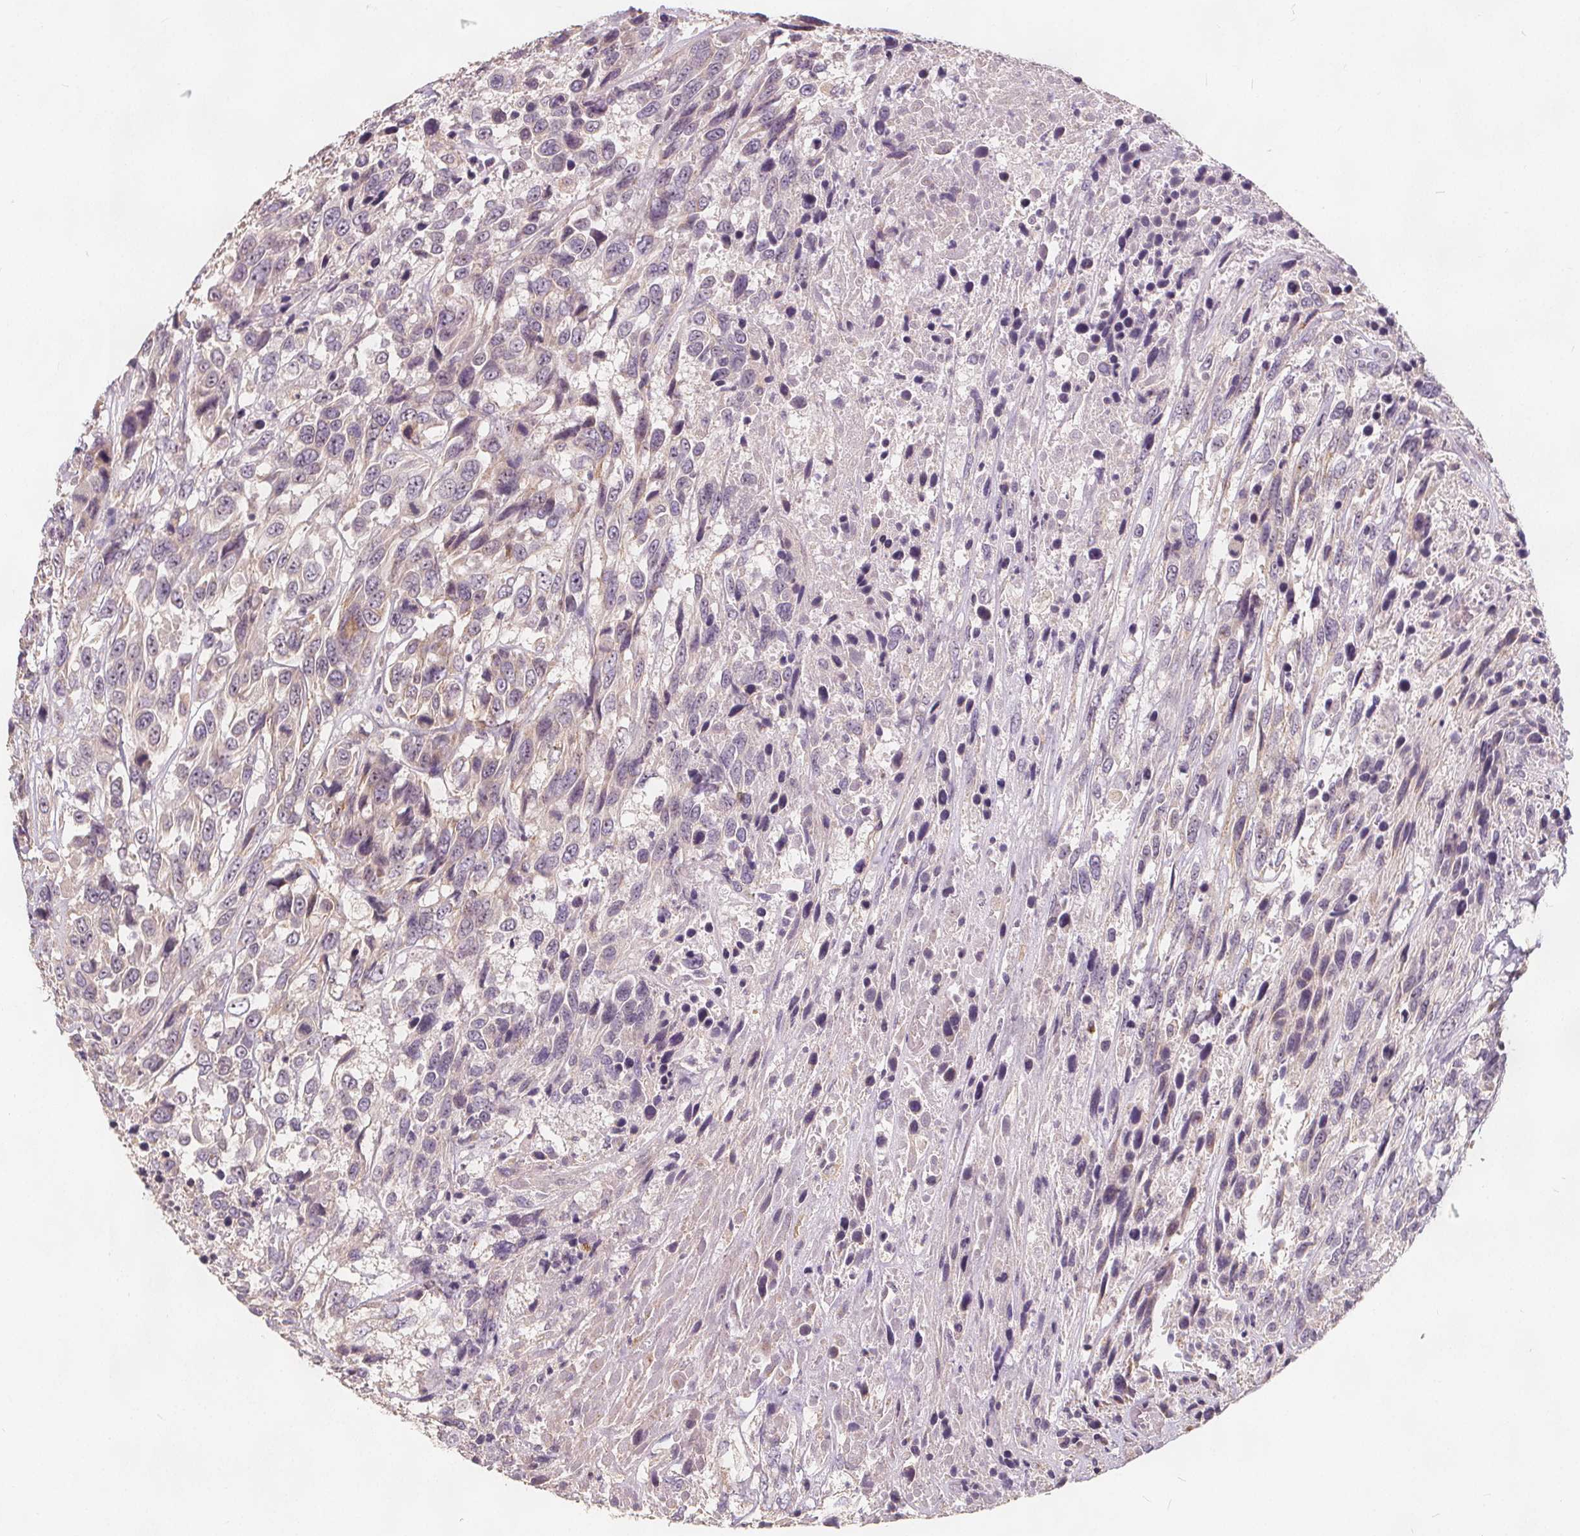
{"staining": {"intensity": "negative", "quantity": "none", "location": "none"}, "tissue": "urothelial cancer", "cell_type": "Tumor cells", "image_type": "cancer", "snomed": [{"axis": "morphology", "description": "Urothelial carcinoma, High grade"}, {"axis": "topography", "description": "Urinary bladder"}], "caption": "Image shows no significant protein expression in tumor cells of urothelial cancer.", "gene": "DRC3", "patient": {"sex": "female", "age": 70}}